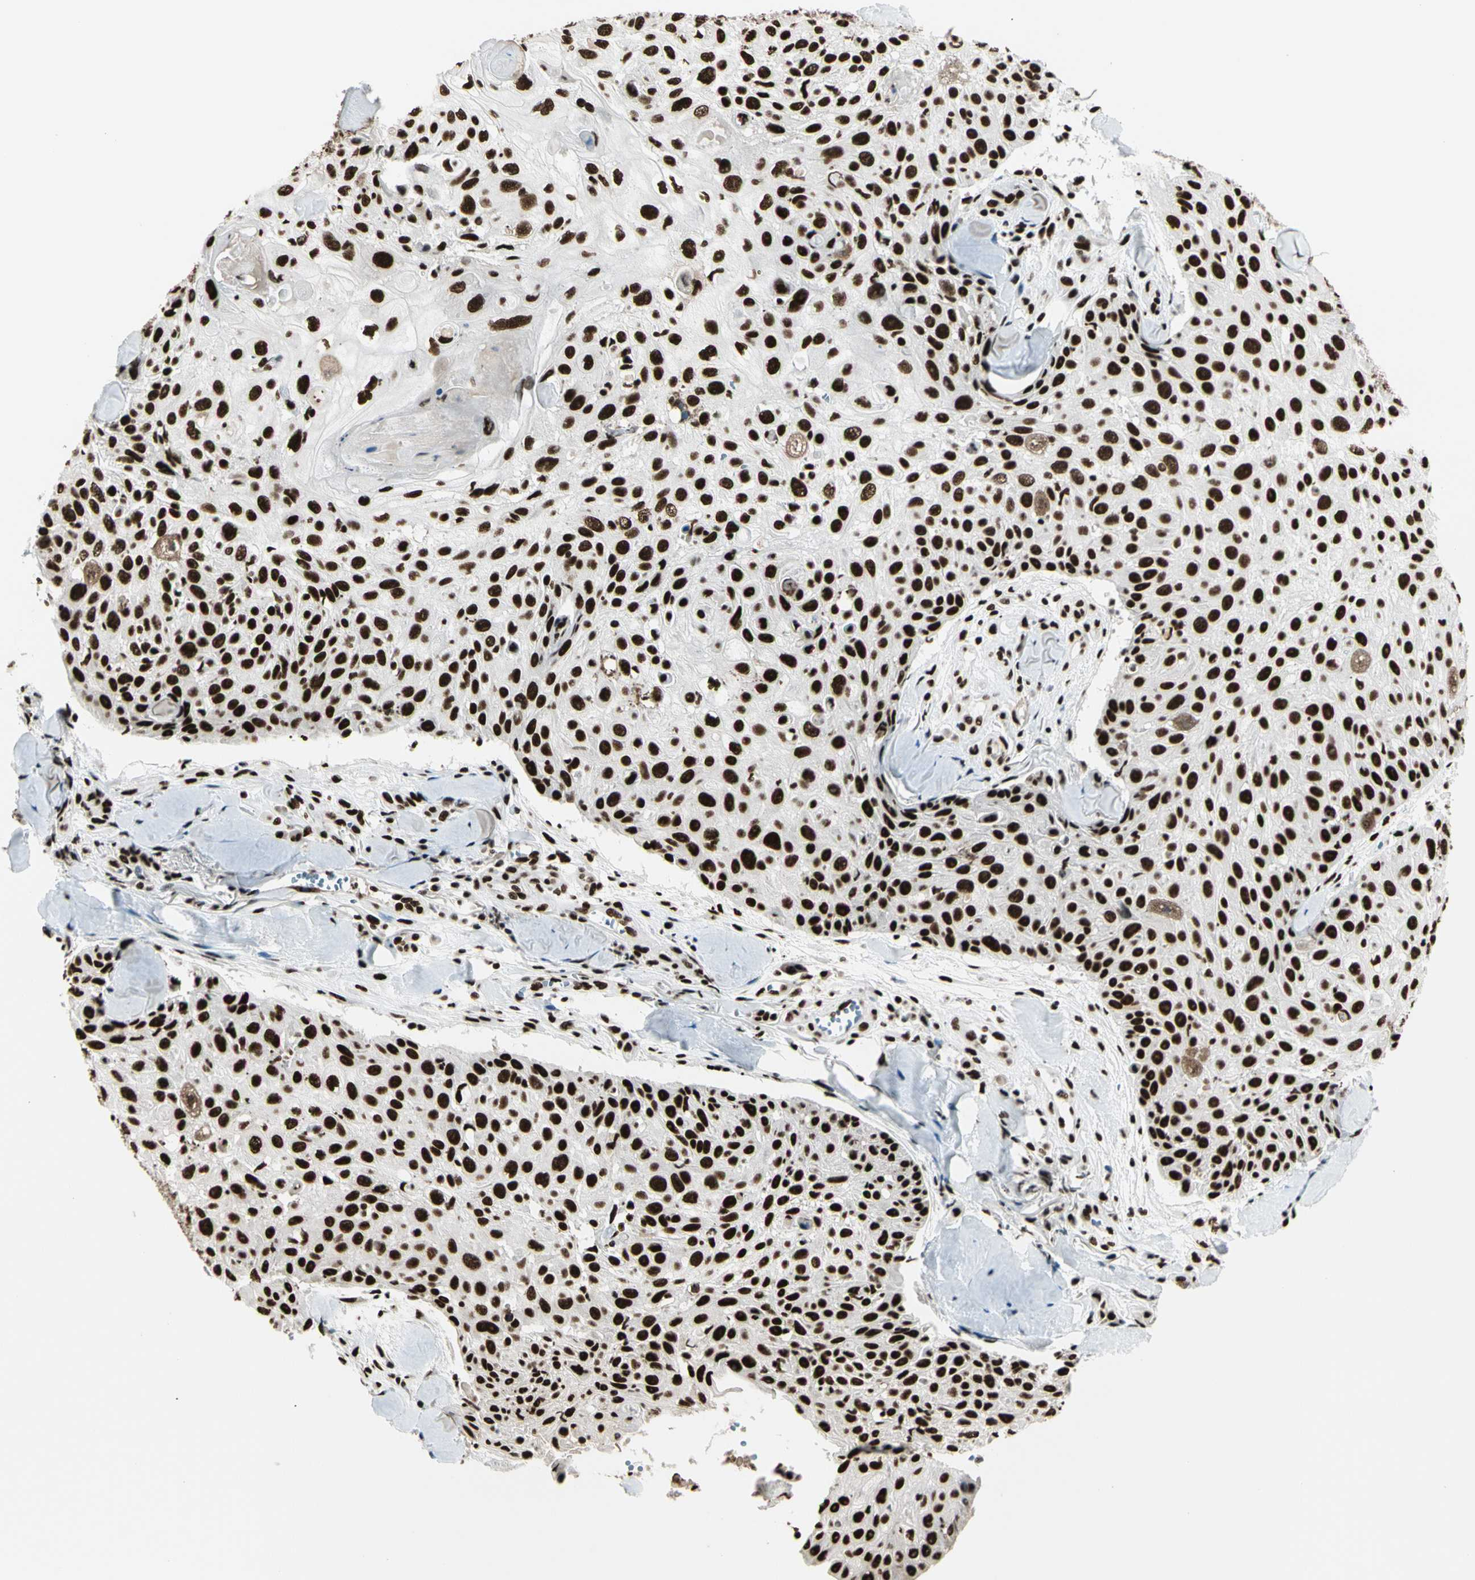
{"staining": {"intensity": "strong", "quantity": ">75%", "location": "nuclear"}, "tissue": "skin cancer", "cell_type": "Tumor cells", "image_type": "cancer", "snomed": [{"axis": "morphology", "description": "Squamous cell carcinoma, NOS"}, {"axis": "topography", "description": "Skin"}], "caption": "Immunohistochemical staining of squamous cell carcinoma (skin) reveals high levels of strong nuclear protein staining in approximately >75% of tumor cells. The staining was performed using DAB, with brown indicating positive protein expression. Nuclei are stained blue with hematoxylin.", "gene": "CCAR1", "patient": {"sex": "male", "age": 86}}